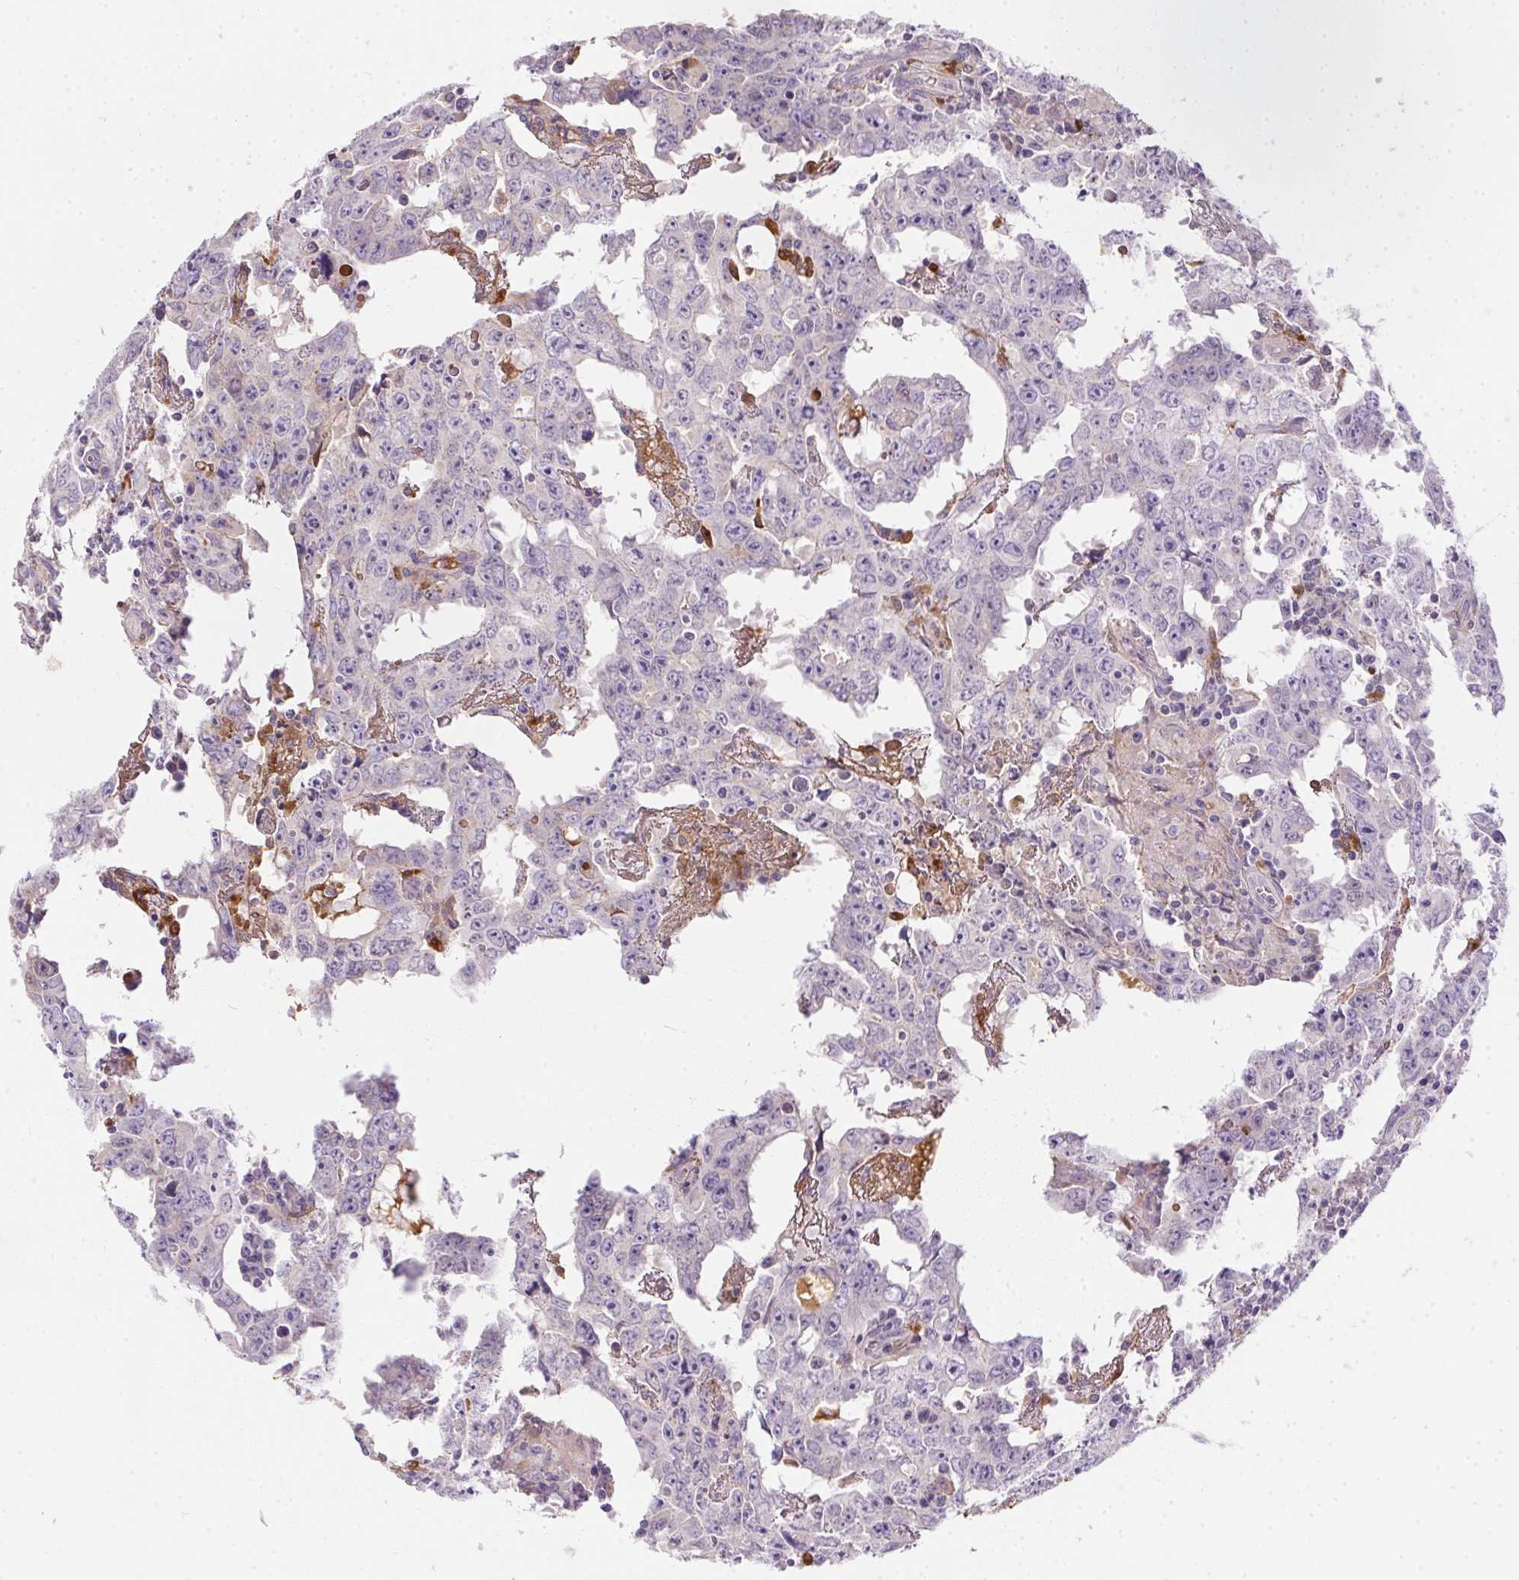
{"staining": {"intensity": "negative", "quantity": "none", "location": "none"}, "tissue": "testis cancer", "cell_type": "Tumor cells", "image_type": "cancer", "snomed": [{"axis": "morphology", "description": "Carcinoma, Embryonal, NOS"}, {"axis": "topography", "description": "Testis"}], "caption": "Testis embryonal carcinoma was stained to show a protein in brown. There is no significant positivity in tumor cells.", "gene": "ORM1", "patient": {"sex": "male", "age": 22}}